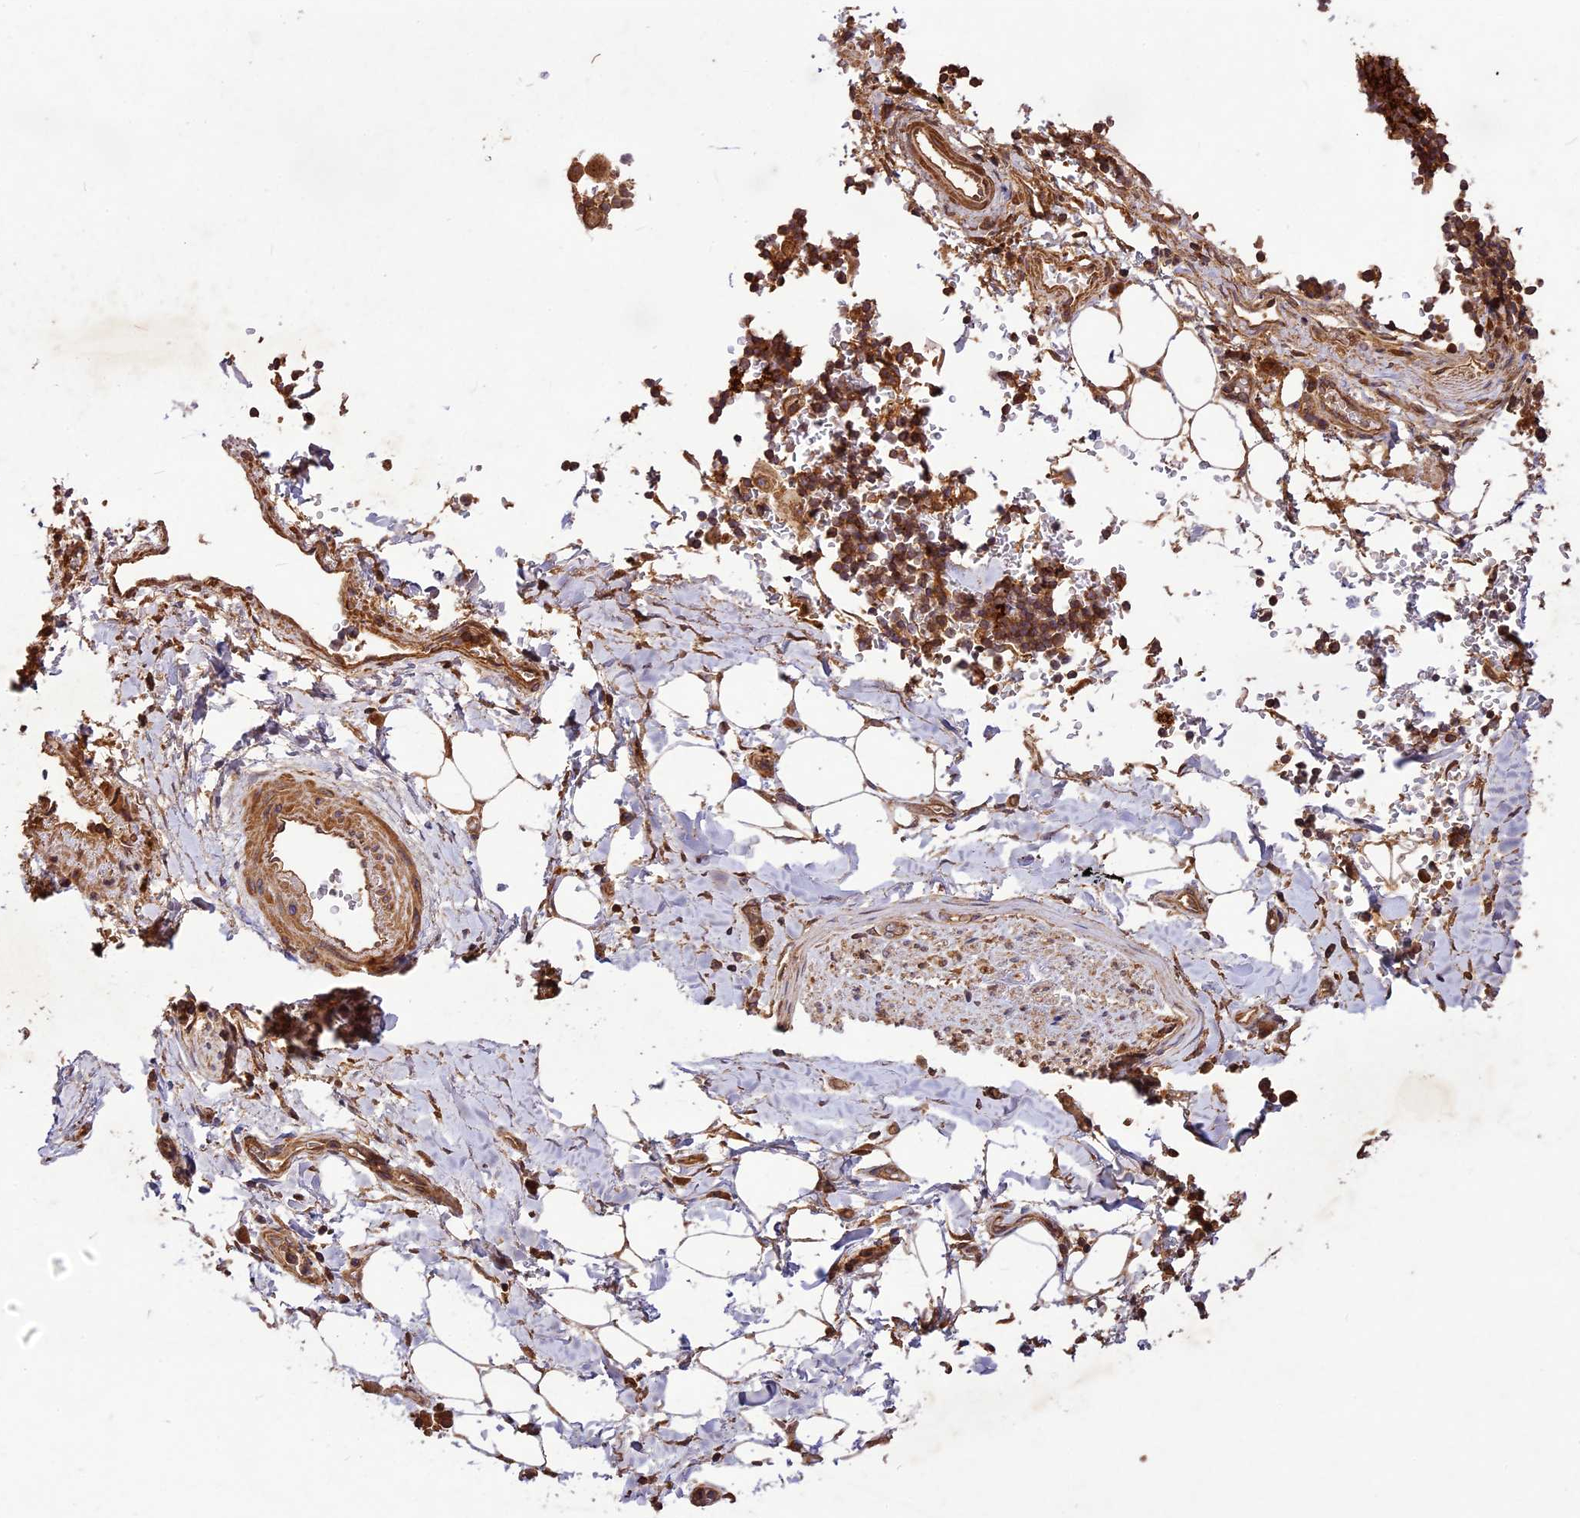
{"staining": {"intensity": "moderate", "quantity": ">75%", "location": "cytoplasmic/membranous"}, "tissue": "adipose tissue", "cell_type": "Adipocytes", "image_type": "normal", "snomed": [{"axis": "morphology", "description": "Normal tissue, NOS"}, {"axis": "topography", "description": "Lymph node"}, {"axis": "topography", "description": "Cartilage tissue"}, {"axis": "topography", "description": "Bronchus"}], "caption": "Adipose tissue stained for a protein (brown) exhibits moderate cytoplasmic/membranous positive staining in approximately >75% of adipocytes.", "gene": "CRLF1", "patient": {"sex": "male", "age": 63}}